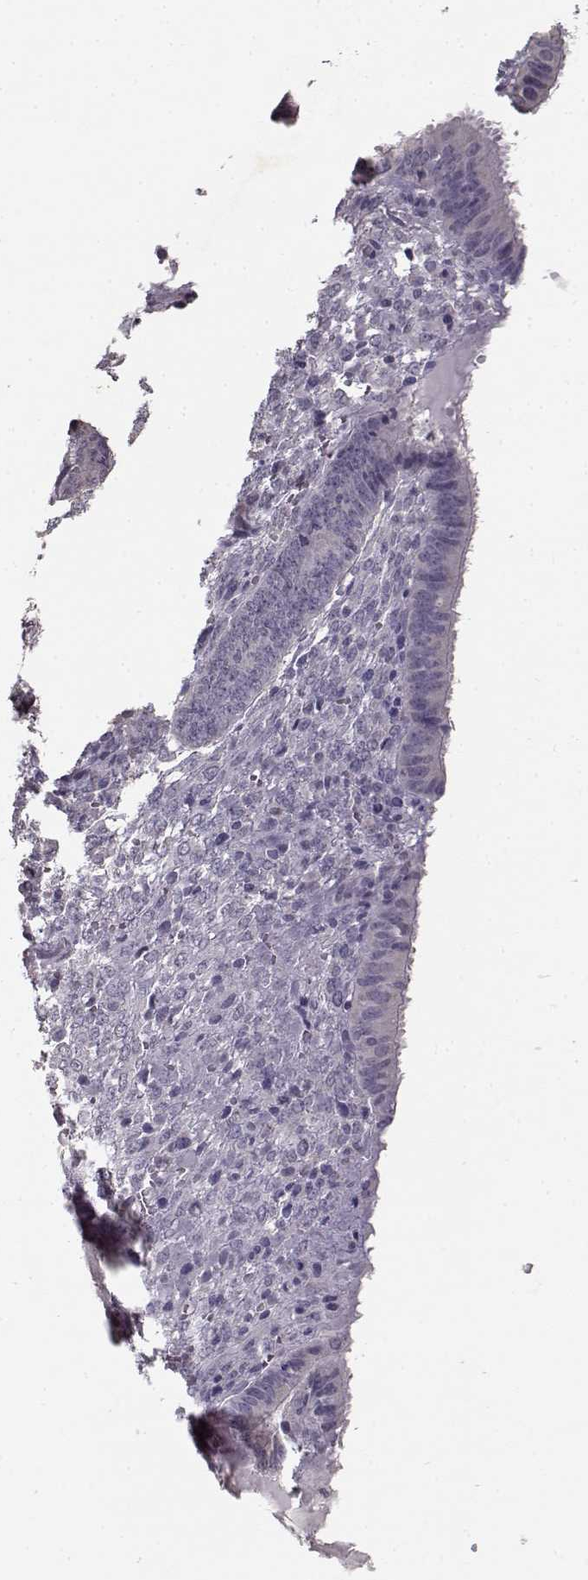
{"staining": {"intensity": "negative", "quantity": "none", "location": "none"}, "tissue": "endometrium", "cell_type": "Cells in endometrial stroma", "image_type": "normal", "snomed": [{"axis": "morphology", "description": "Normal tissue, NOS"}, {"axis": "topography", "description": "Endometrium"}], "caption": "Immunohistochemistry (IHC) histopathology image of normal endometrium stained for a protein (brown), which reveals no positivity in cells in endometrial stroma.", "gene": "UROC1", "patient": {"sex": "female", "age": 42}}